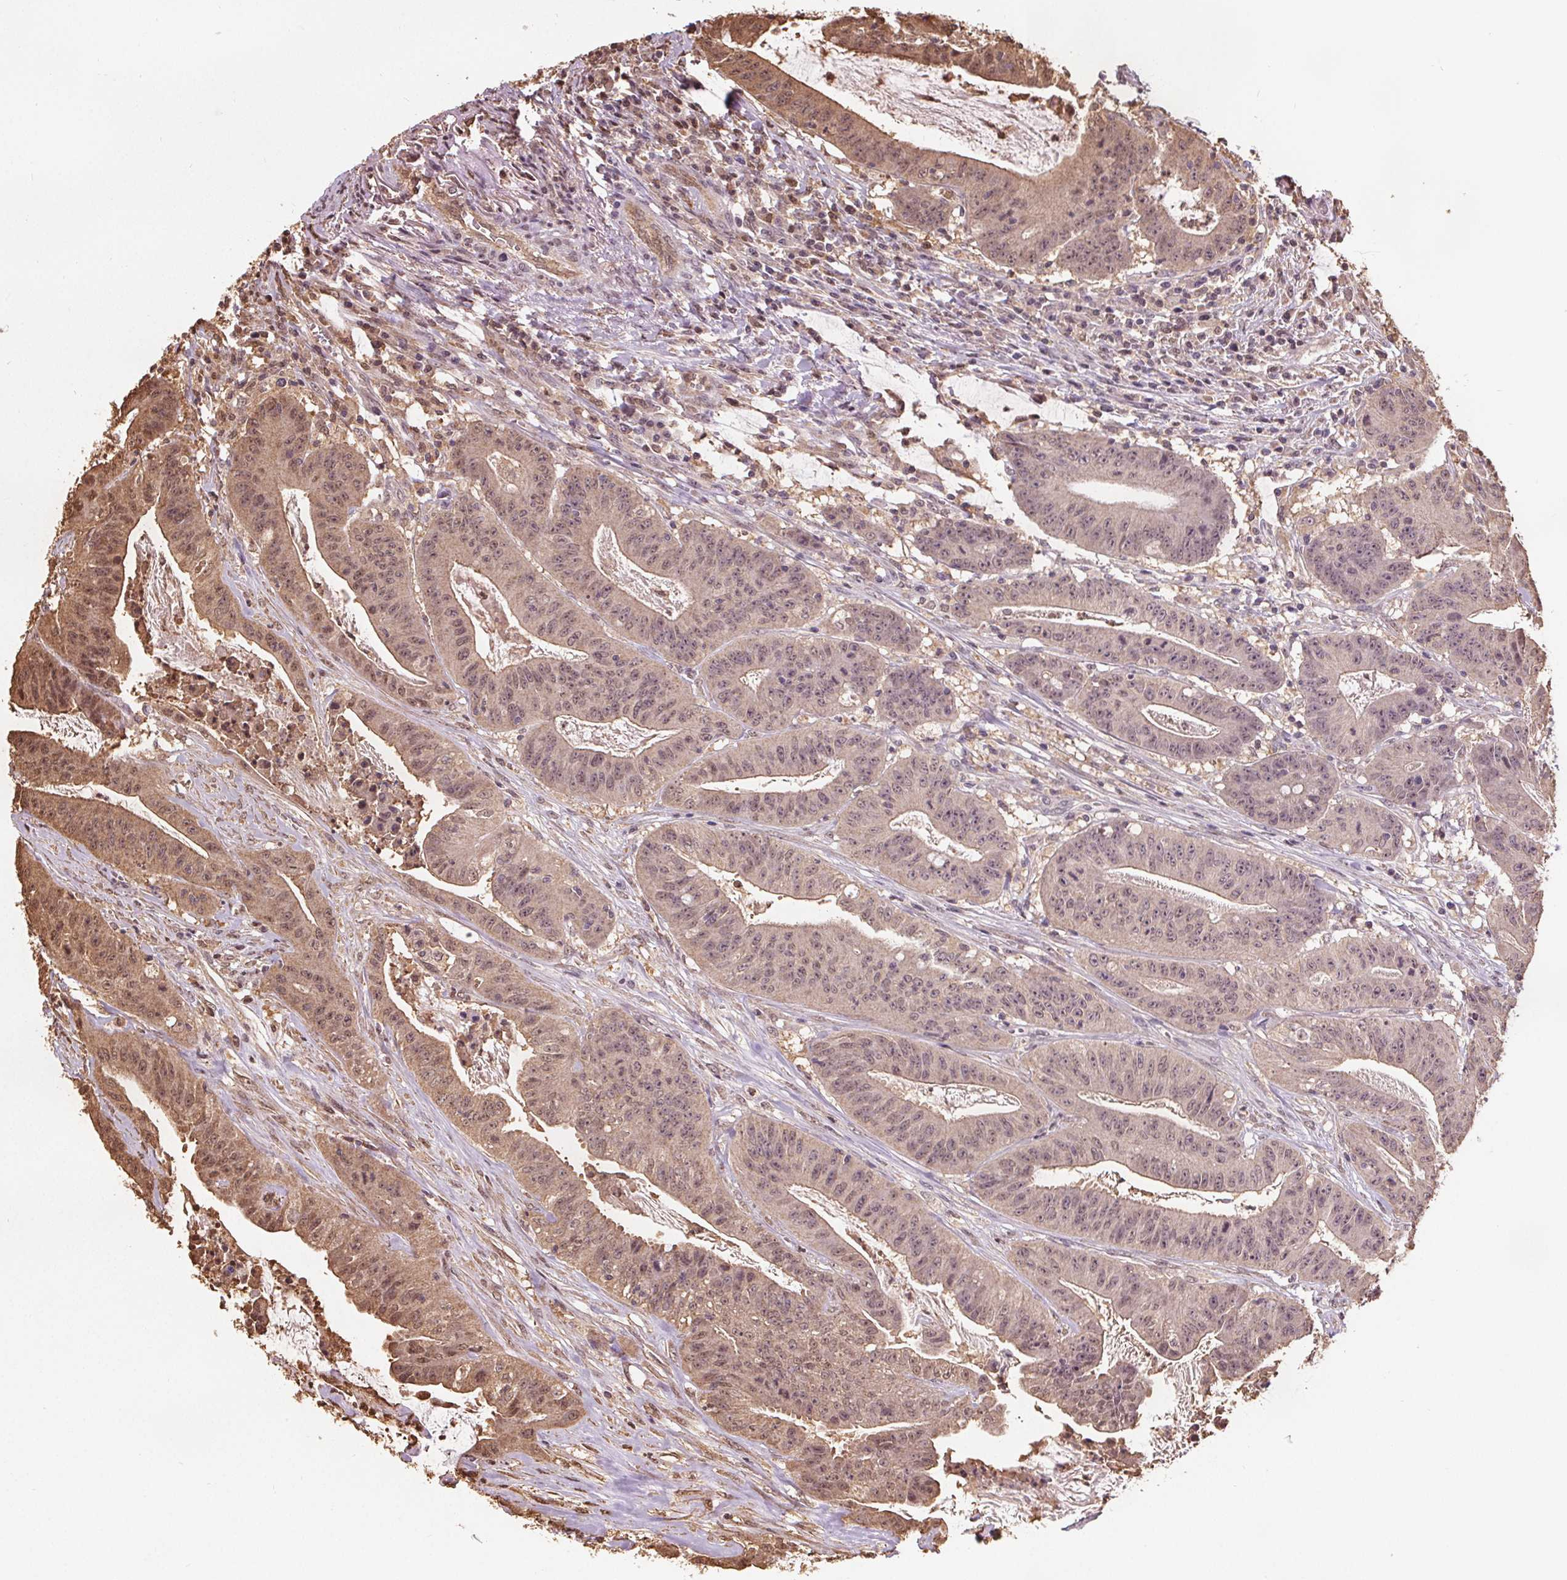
{"staining": {"intensity": "moderate", "quantity": "25%-75%", "location": "cytoplasmic/membranous,nuclear"}, "tissue": "colorectal cancer", "cell_type": "Tumor cells", "image_type": "cancer", "snomed": [{"axis": "morphology", "description": "Adenocarcinoma, NOS"}, {"axis": "topography", "description": "Colon"}], "caption": "Immunohistochemical staining of colorectal adenocarcinoma displays medium levels of moderate cytoplasmic/membranous and nuclear expression in about 25%-75% of tumor cells.", "gene": "ENO1", "patient": {"sex": "male", "age": 33}}